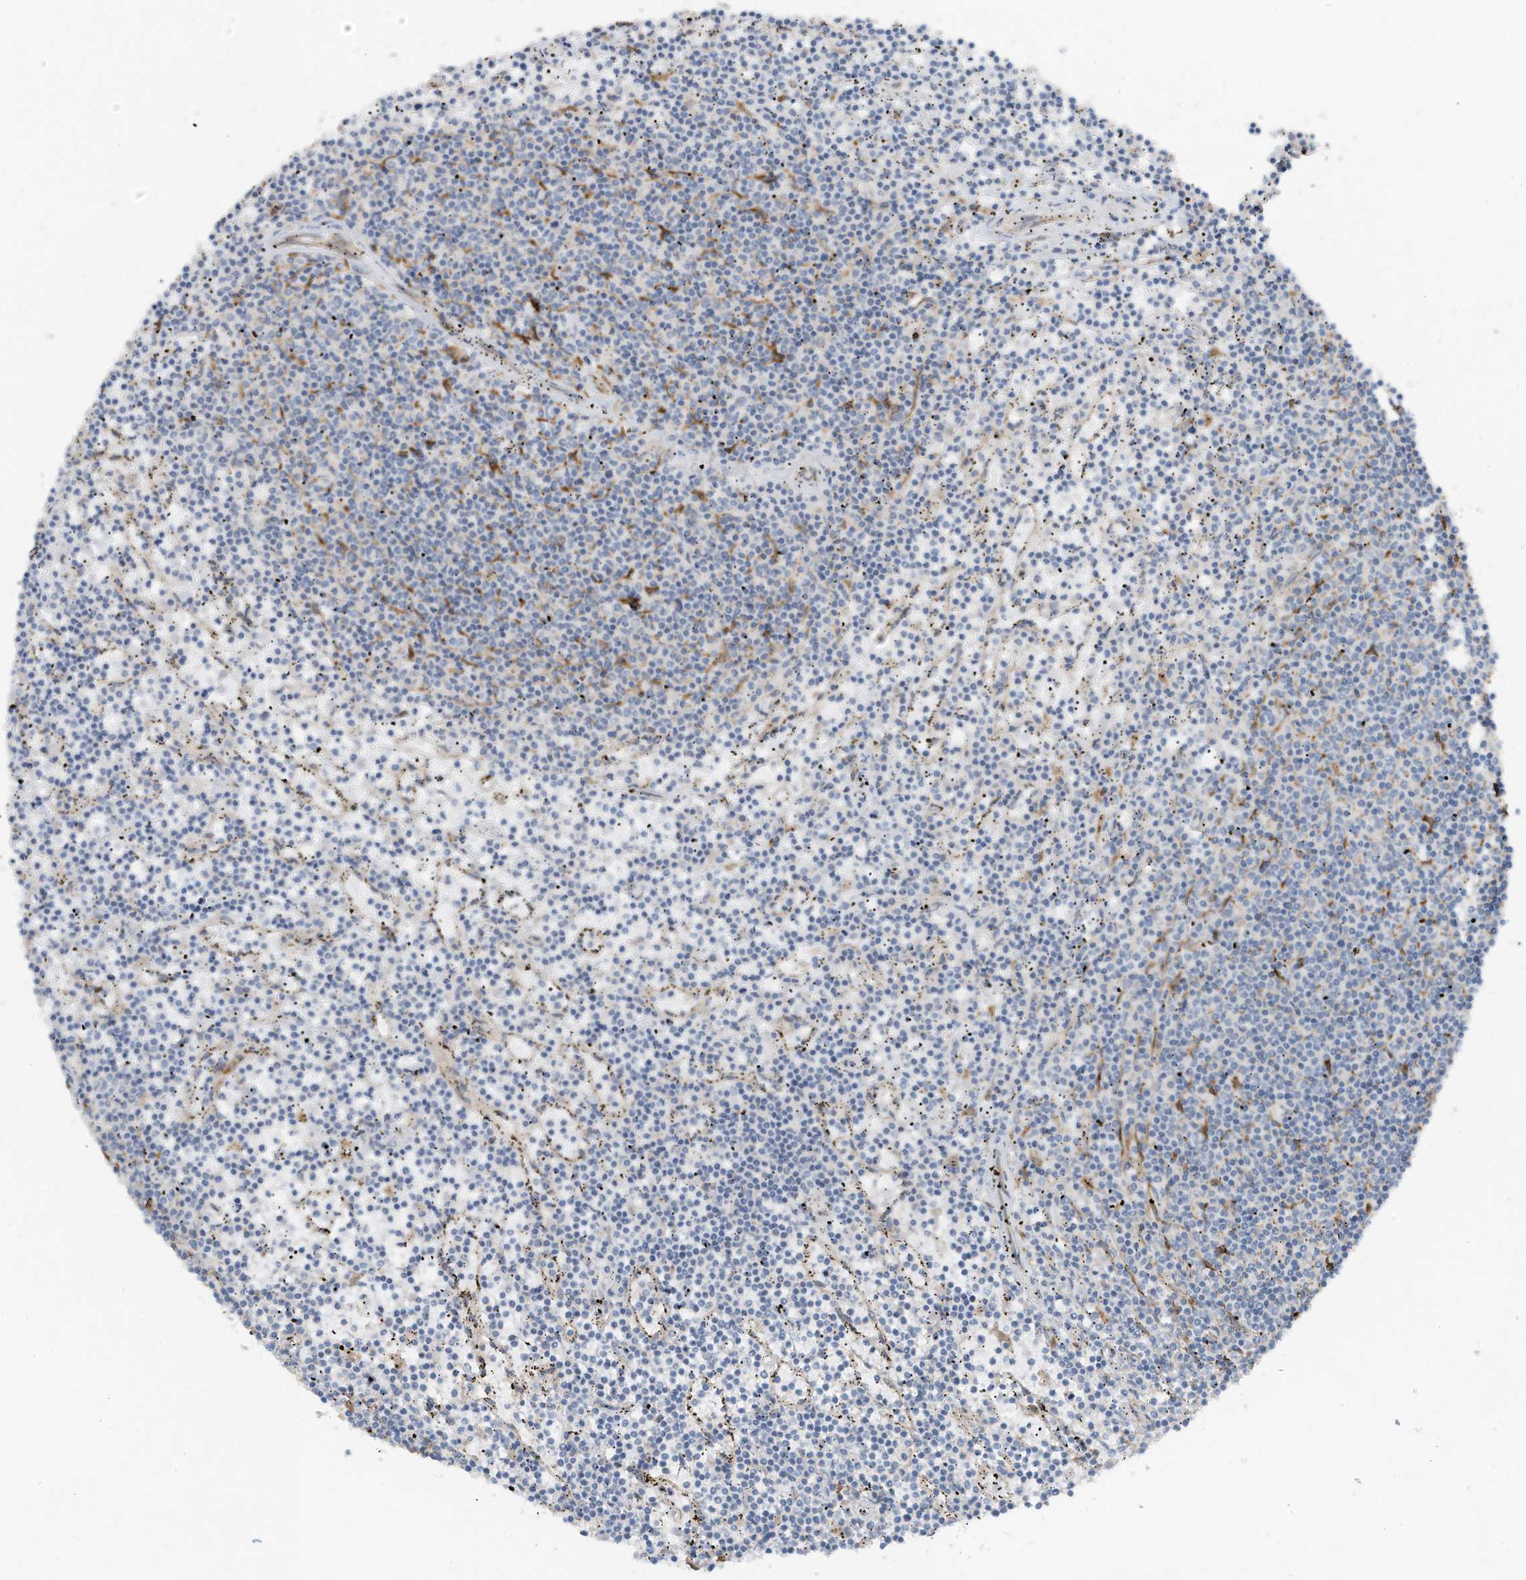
{"staining": {"intensity": "negative", "quantity": "none", "location": "none"}, "tissue": "lymphoma", "cell_type": "Tumor cells", "image_type": "cancer", "snomed": [{"axis": "morphology", "description": "Malignant lymphoma, non-Hodgkin's type, Low grade"}, {"axis": "topography", "description": "Spleen"}], "caption": "IHC of human low-grade malignant lymphoma, non-Hodgkin's type shows no expression in tumor cells.", "gene": "ARHGEF33", "patient": {"sex": "female", "age": 50}}